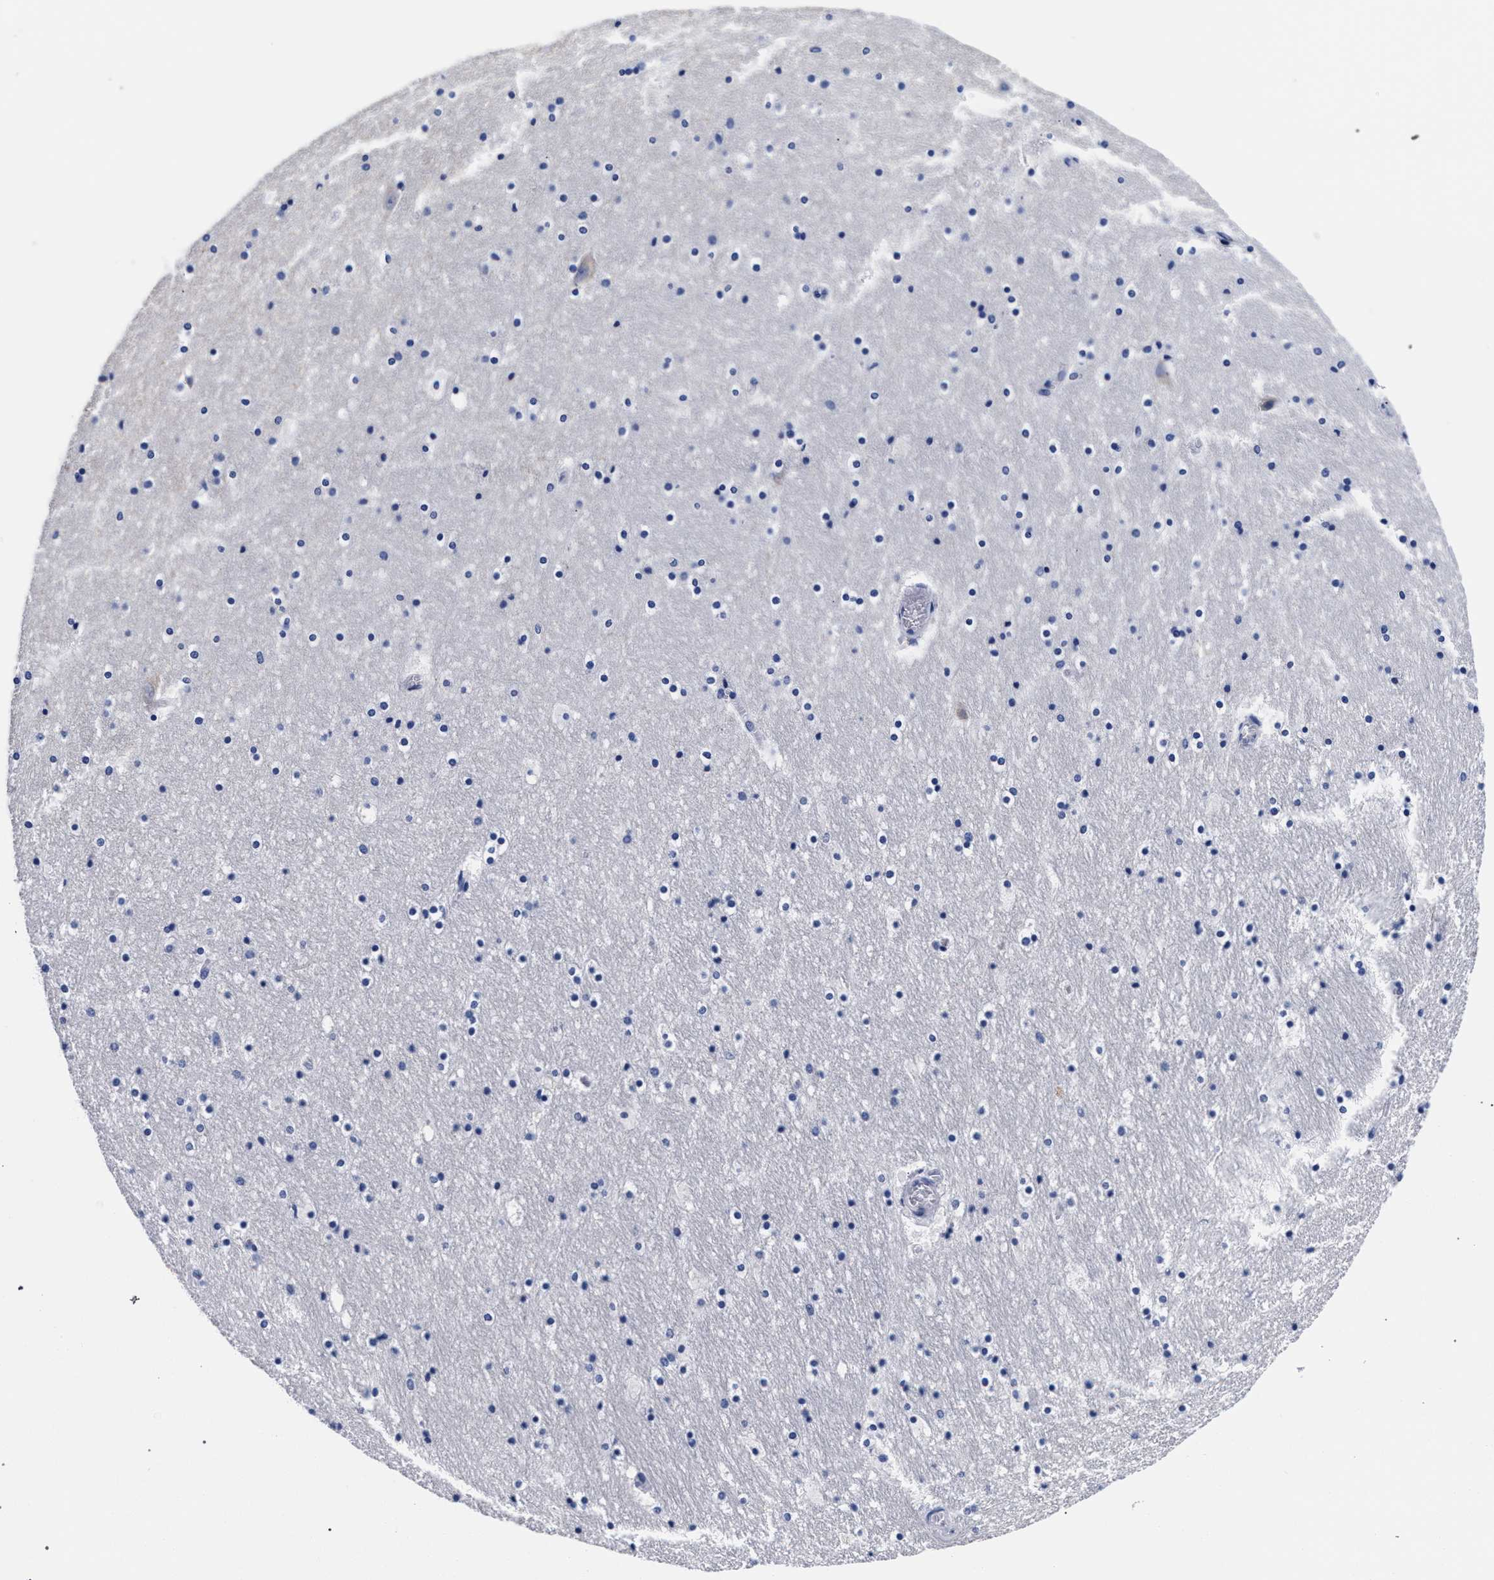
{"staining": {"intensity": "negative", "quantity": "none", "location": "none"}, "tissue": "hippocampus", "cell_type": "Glial cells", "image_type": "normal", "snomed": [{"axis": "morphology", "description": "Normal tissue, NOS"}, {"axis": "topography", "description": "Hippocampus"}], "caption": "Protein analysis of benign hippocampus reveals no significant expression in glial cells. (DAB (3,3'-diaminobenzidine) IHC with hematoxylin counter stain).", "gene": "RAB3B", "patient": {"sex": "male", "age": 45}}